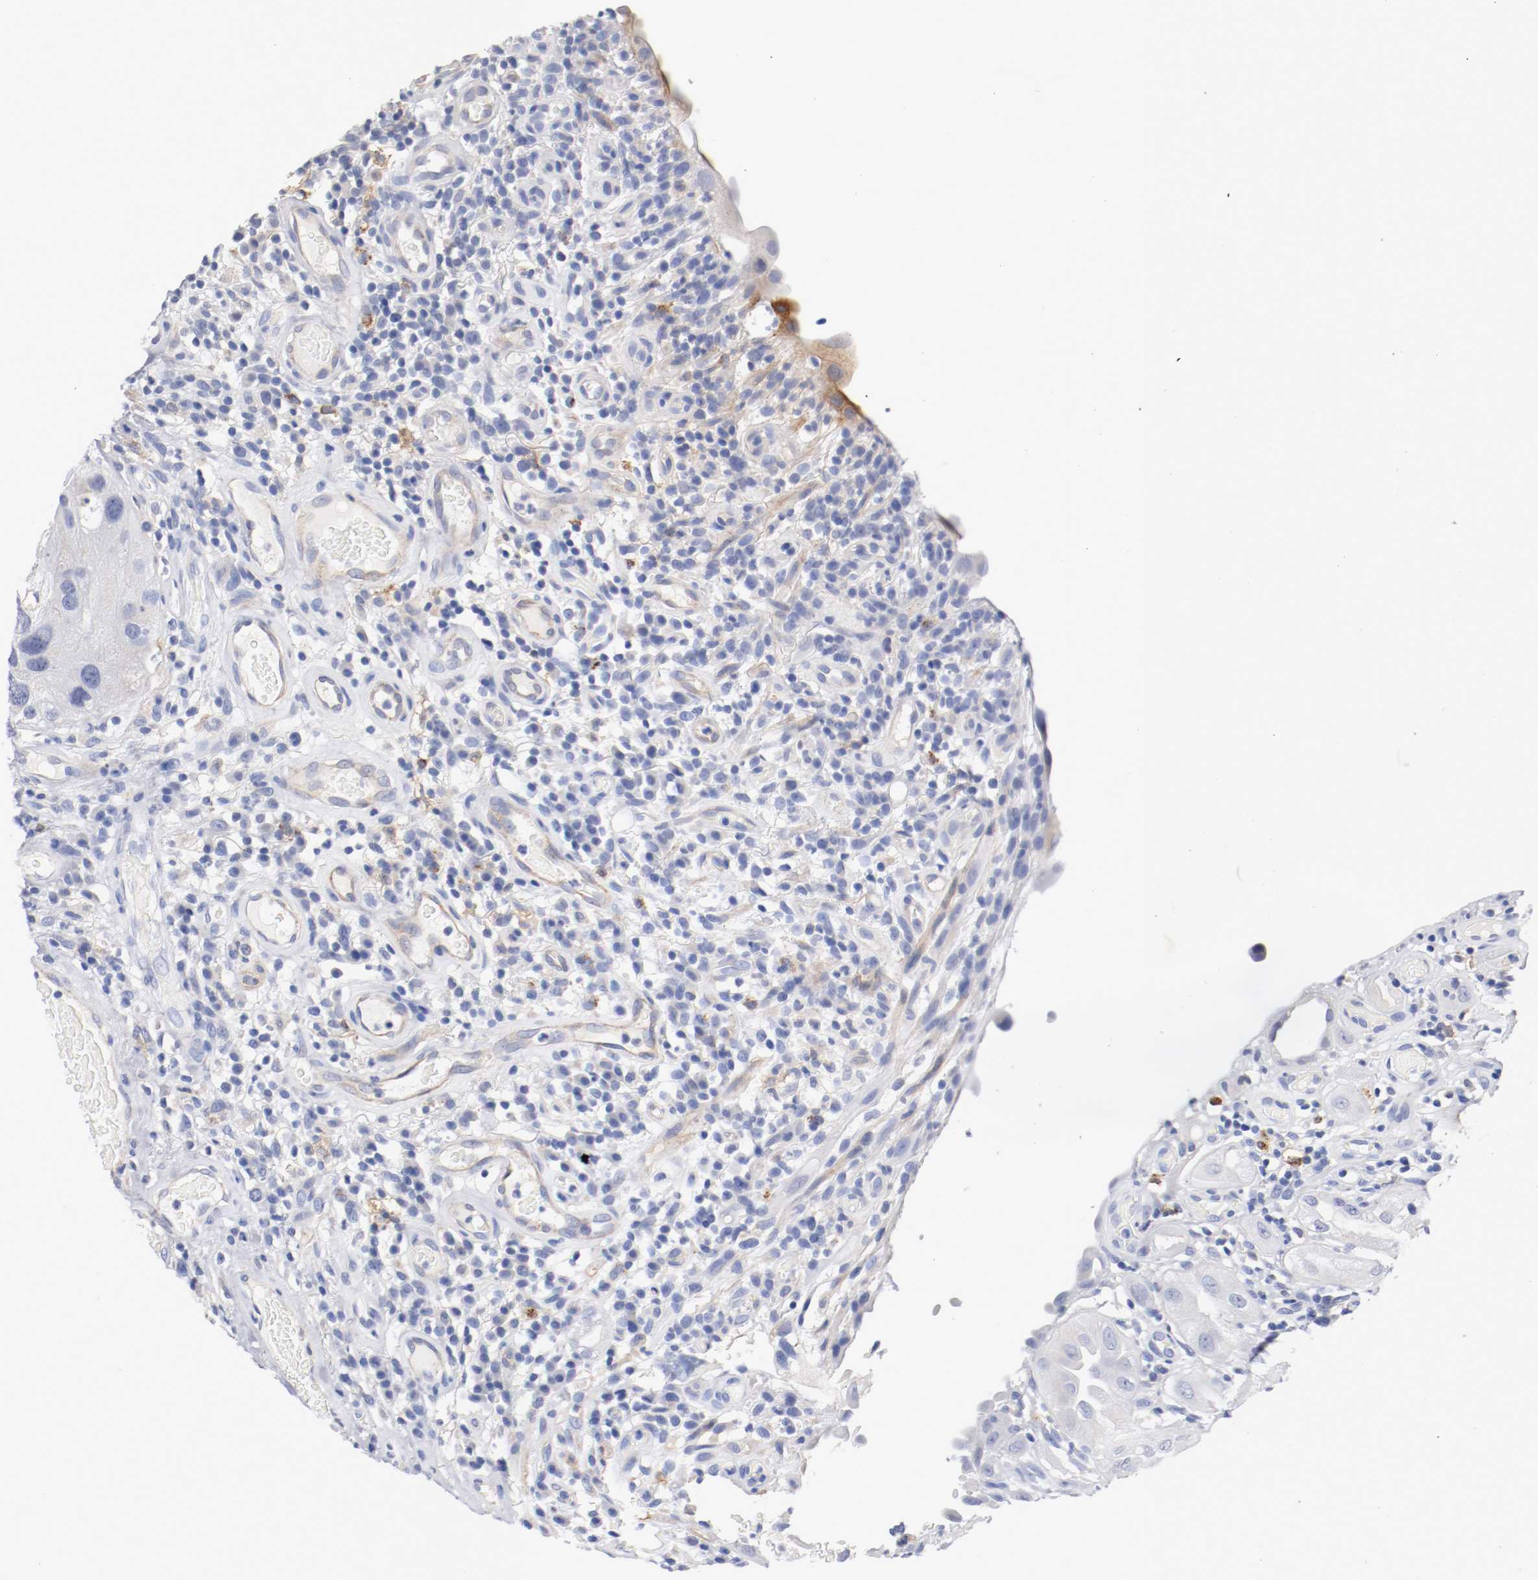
{"staining": {"intensity": "negative", "quantity": "none", "location": "none"}, "tissue": "urothelial cancer", "cell_type": "Tumor cells", "image_type": "cancer", "snomed": [{"axis": "morphology", "description": "Urothelial carcinoma, High grade"}, {"axis": "topography", "description": "Urinary bladder"}], "caption": "Immunohistochemical staining of human urothelial carcinoma (high-grade) reveals no significant staining in tumor cells. (Stains: DAB (3,3'-diaminobenzidine) immunohistochemistry (IHC) with hematoxylin counter stain, Microscopy: brightfield microscopy at high magnification).", "gene": "FGFBP1", "patient": {"sex": "female", "age": 64}}